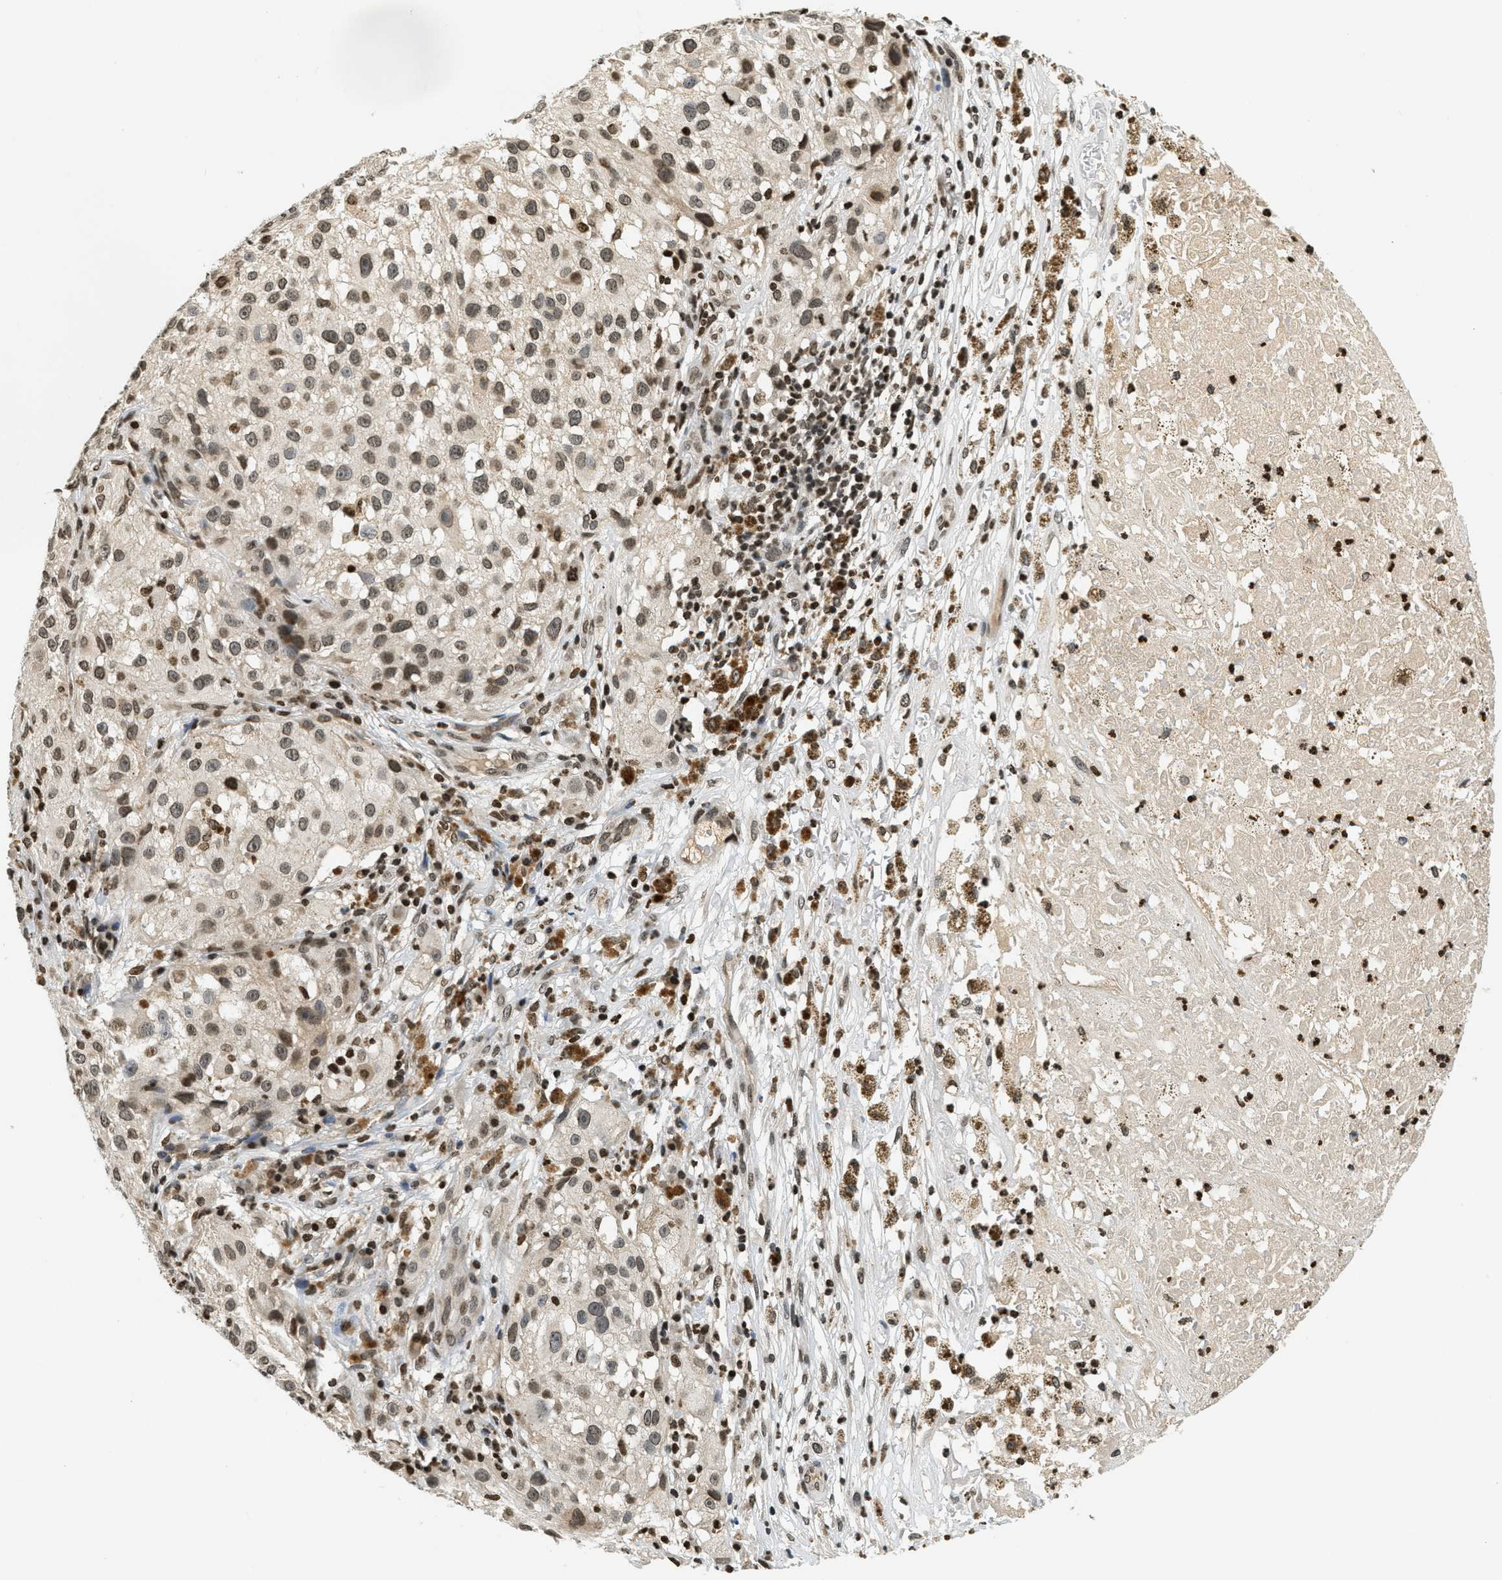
{"staining": {"intensity": "moderate", "quantity": ">75%", "location": "nuclear"}, "tissue": "melanoma", "cell_type": "Tumor cells", "image_type": "cancer", "snomed": [{"axis": "morphology", "description": "Necrosis, NOS"}, {"axis": "morphology", "description": "Malignant melanoma, NOS"}, {"axis": "topography", "description": "Skin"}], "caption": "Malignant melanoma stained with a brown dye demonstrates moderate nuclear positive expression in approximately >75% of tumor cells.", "gene": "LDB2", "patient": {"sex": "female", "age": 87}}